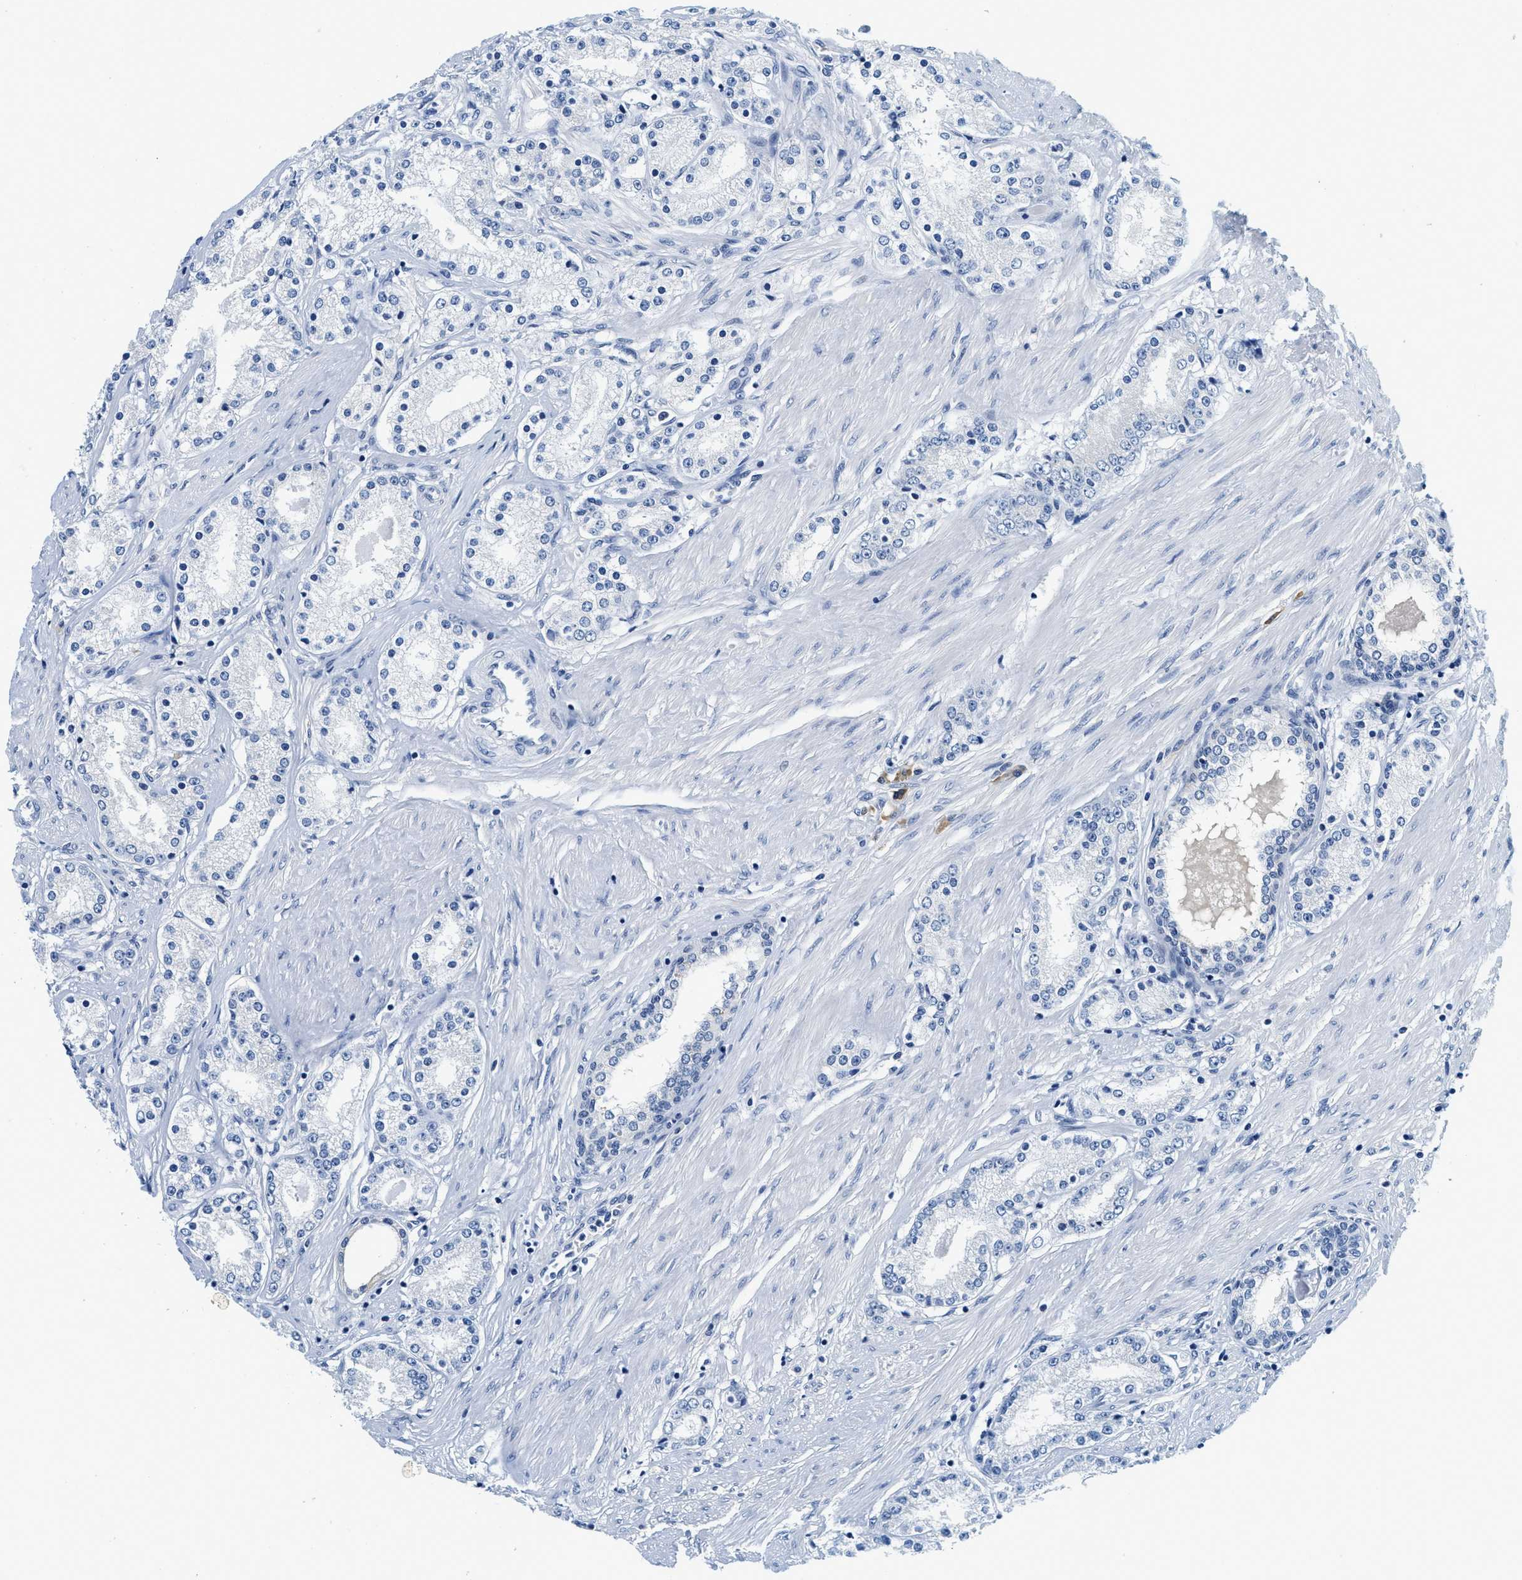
{"staining": {"intensity": "negative", "quantity": "none", "location": "none"}, "tissue": "prostate cancer", "cell_type": "Tumor cells", "image_type": "cancer", "snomed": [{"axis": "morphology", "description": "Adenocarcinoma, Low grade"}, {"axis": "topography", "description": "Prostate"}], "caption": "Tumor cells show no significant positivity in prostate low-grade adenocarcinoma. (DAB (3,3'-diaminobenzidine) immunohistochemistry (IHC) with hematoxylin counter stain).", "gene": "GSTM3", "patient": {"sex": "male", "age": 63}}